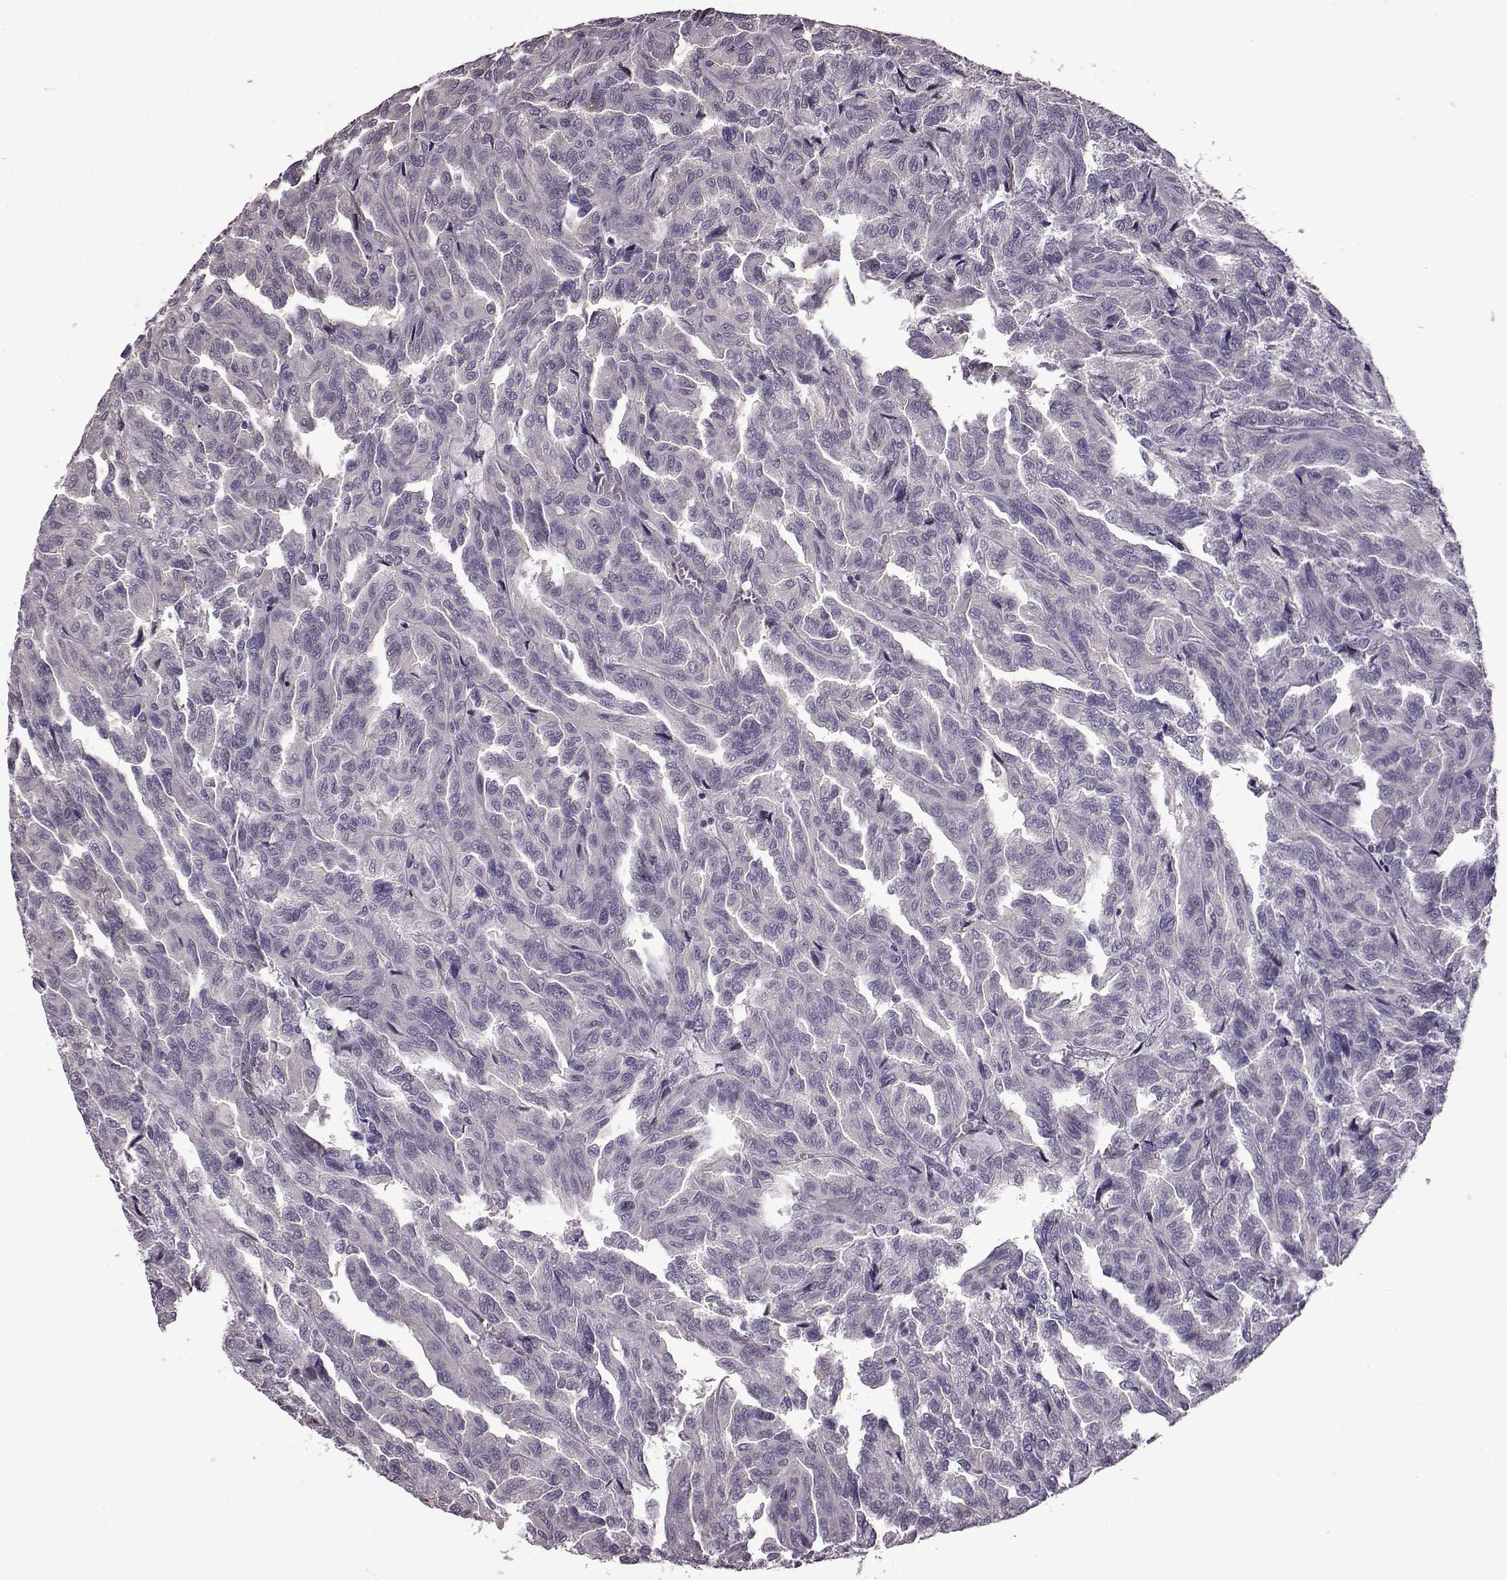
{"staining": {"intensity": "negative", "quantity": "none", "location": "none"}, "tissue": "renal cancer", "cell_type": "Tumor cells", "image_type": "cancer", "snomed": [{"axis": "morphology", "description": "Adenocarcinoma, NOS"}, {"axis": "topography", "description": "Kidney"}], "caption": "Tumor cells show no significant protein expression in renal cancer (adenocarcinoma).", "gene": "EDDM3B", "patient": {"sex": "male", "age": 79}}